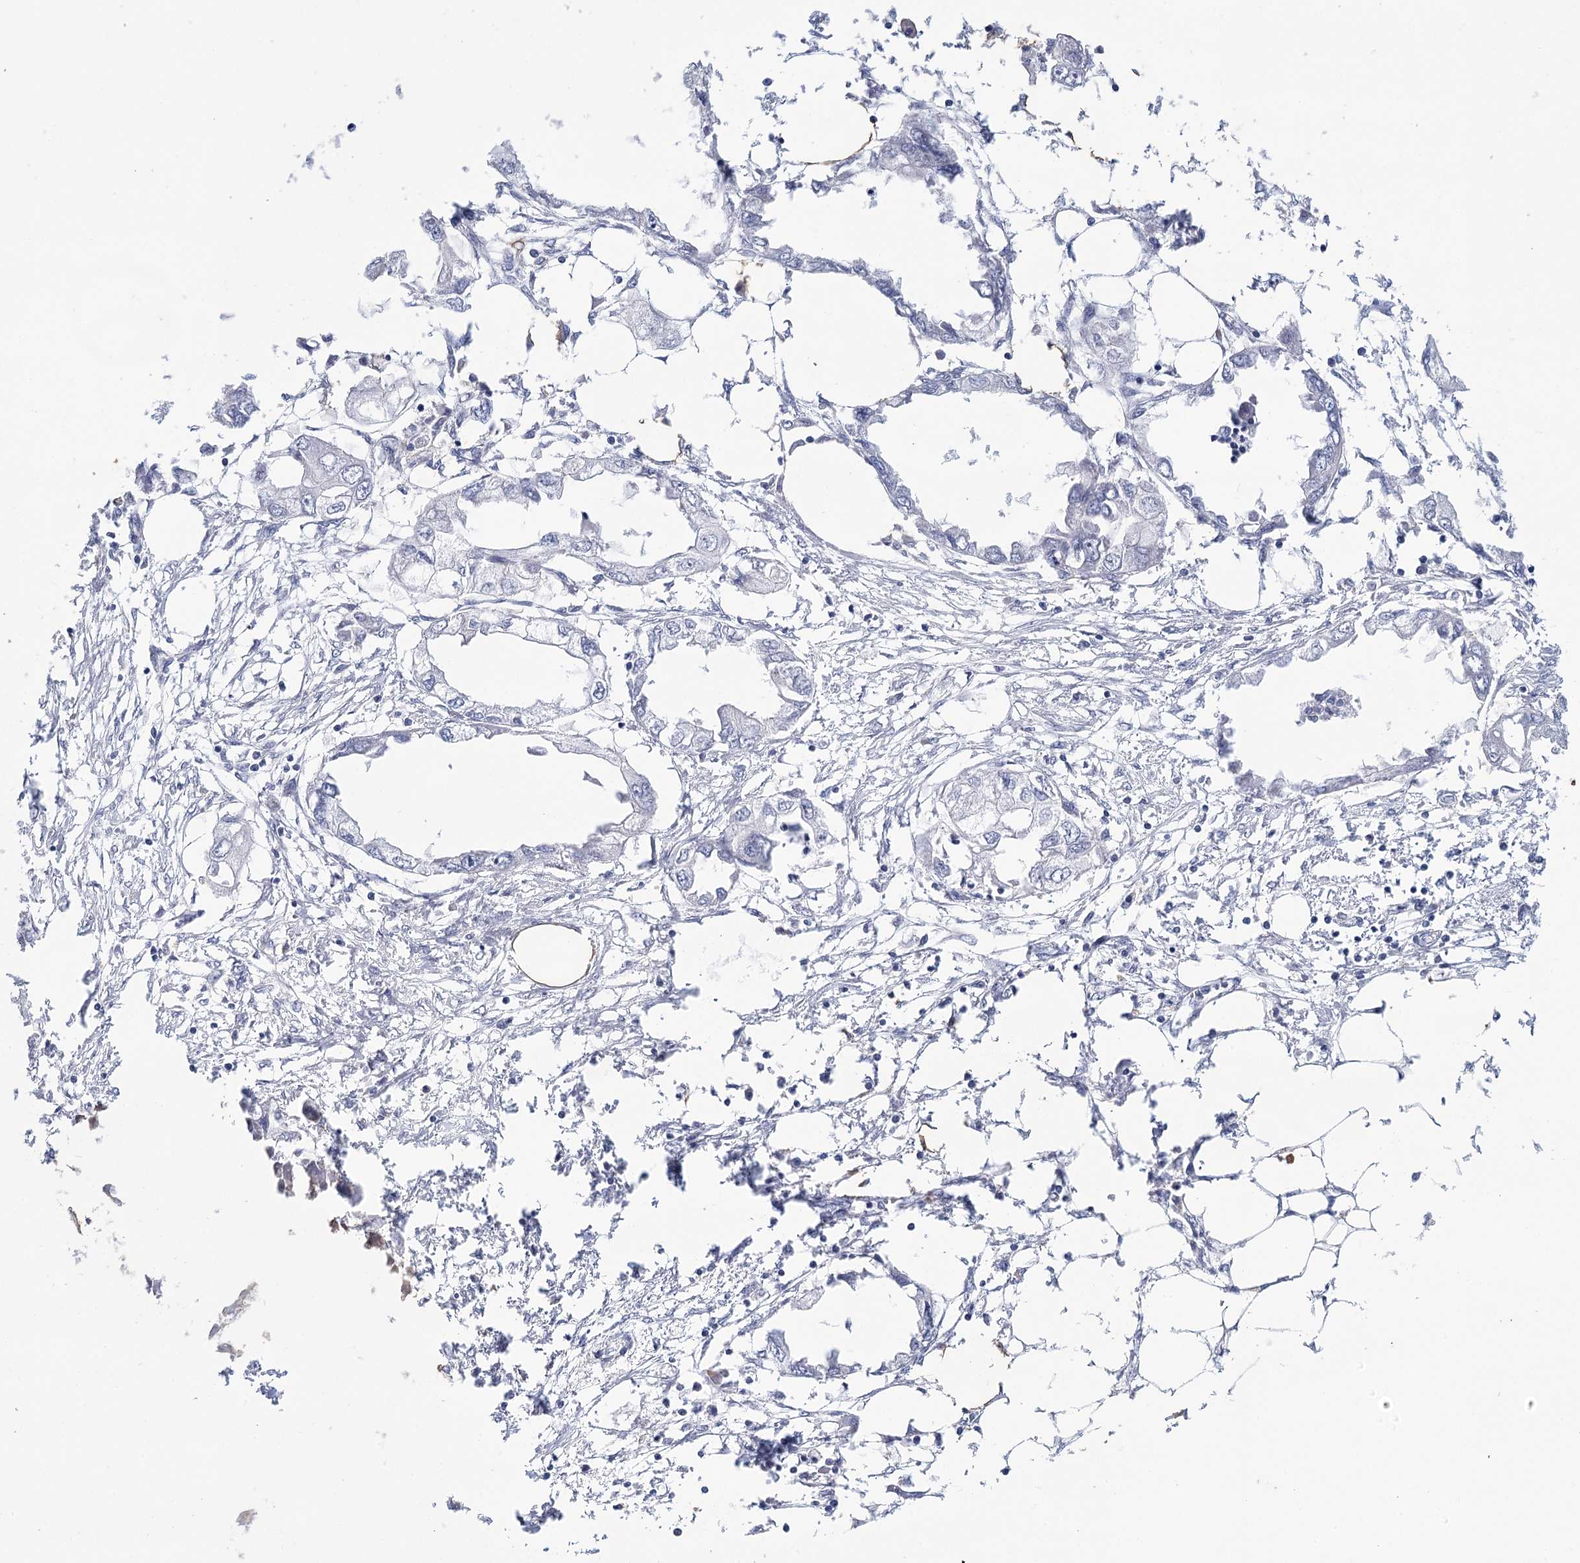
{"staining": {"intensity": "negative", "quantity": "none", "location": "none"}, "tissue": "endometrial cancer", "cell_type": "Tumor cells", "image_type": "cancer", "snomed": [{"axis": "morphology", "description": "Adenocarcinoma, NOS"}, {"axis": "morphology", "description": "Adenocarcinoma, metastatic, NOS"}, {"axis": "topography", "description": "Adipose tissue"}, {"axis": "topography", "description": "Endometrium"}], "caption": "DAB immunohistochemical staining of human endometrial cancer reveals no significant expression in tumor cells. (Brightfield microscopy of DAB (3,3'-diaminobenzidine) immunohistochemistry (IHC) at high magnification).", "gene": "ARHGAP44", "patient": {"sex": "female", "age": 67}}